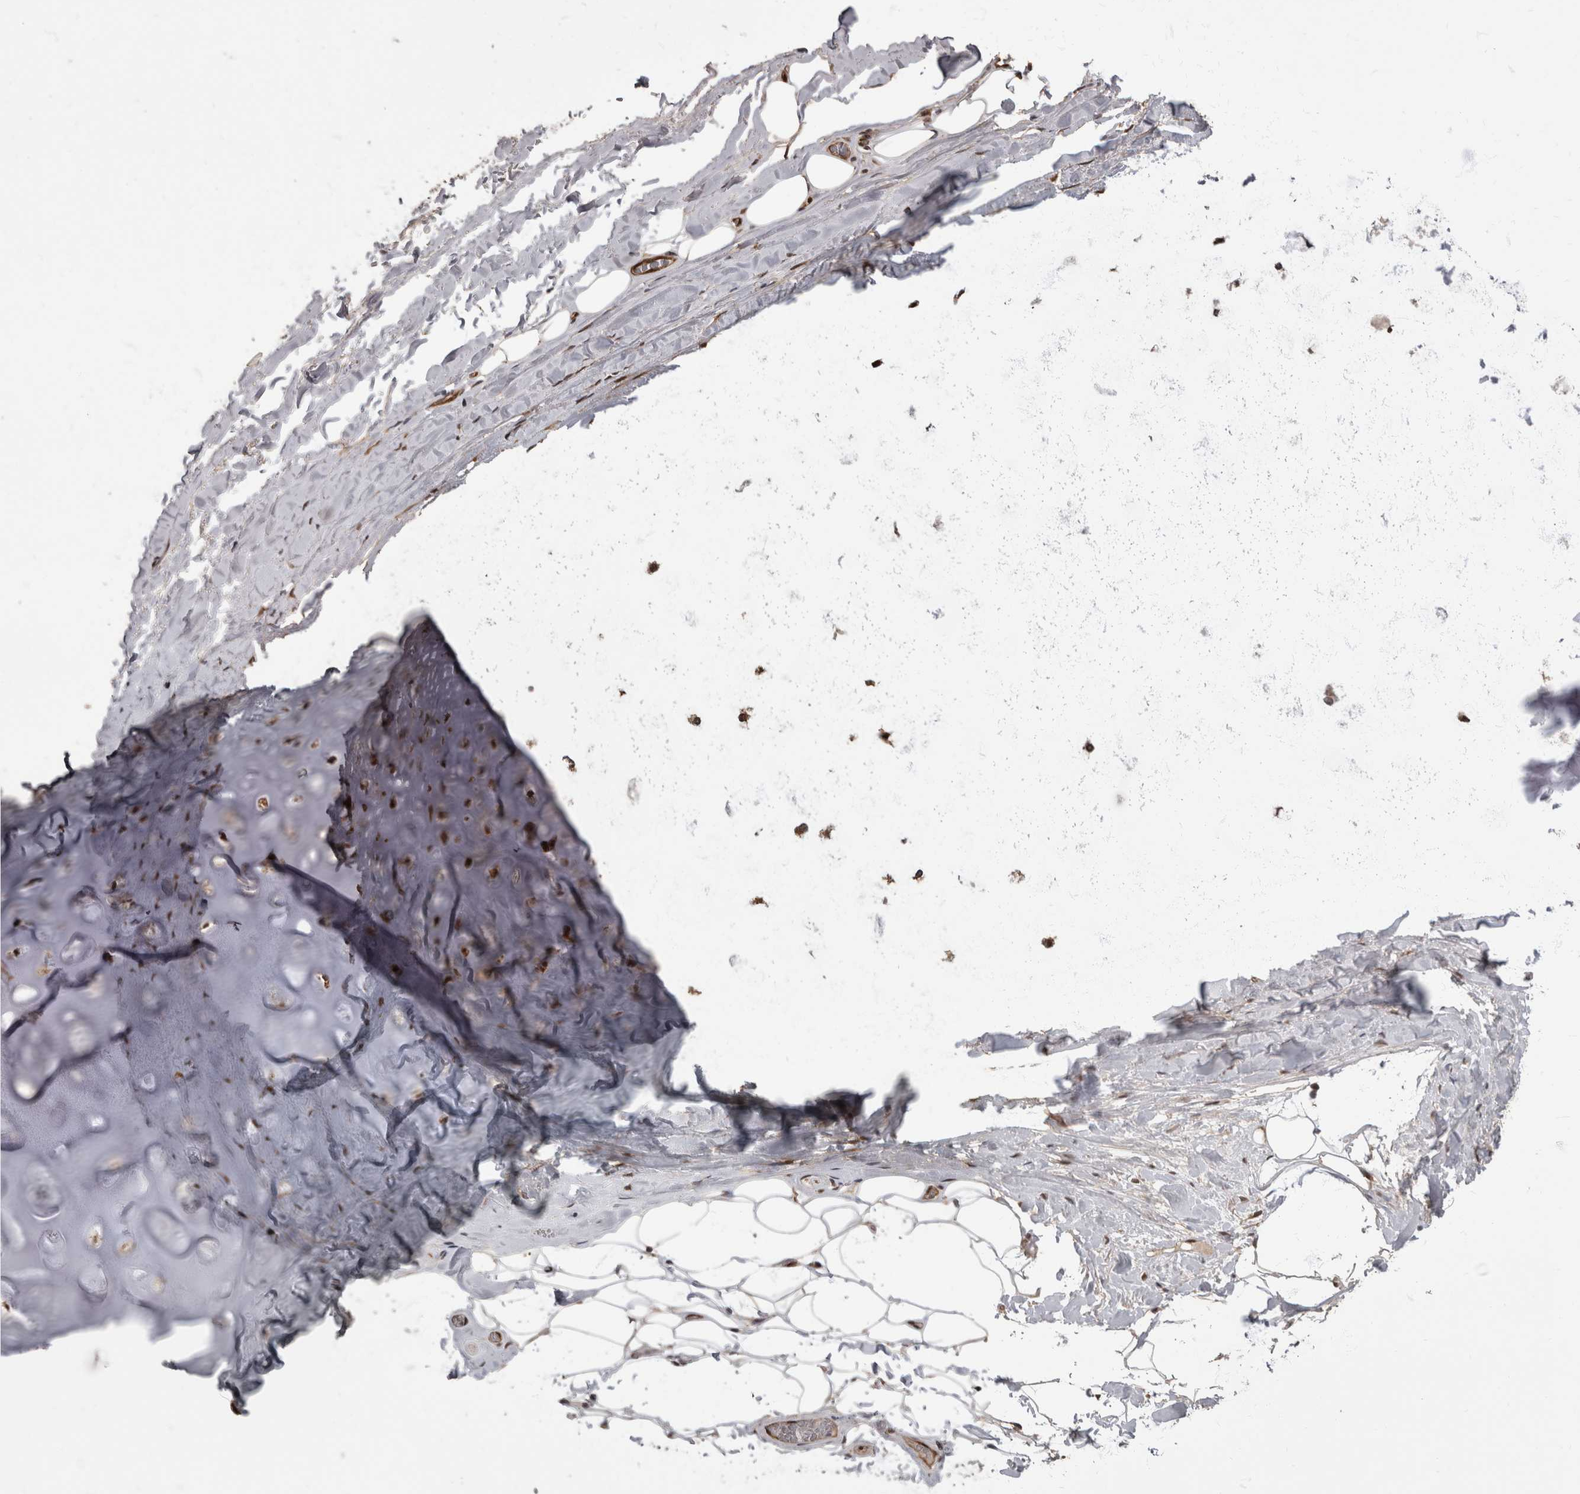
{"staining": {"intensity": "weak", "quantity": ">75%", "location": "nuclear"}, "tissue": "adipose tissue", "cell_type": "Adipocytes", "image_type": "normal", "snomed": [{"axis": "morphology", "description": "Normal tissue, NOS"}, {"axis": "topography", "description": "Cartilage tissue"}], "caption": "High-magnification brightfield microscopy of benign adipose tissue stained with DAB (brown) and counterstained with hematoxylin (blue). adipocytes exhibit weak nuclear expression is appreciated in about>75% of cells. (IHC, brightfield microscopy, high magnification).", "gene": "AKT3", "patient": {"sex": "female", "age": 63}}